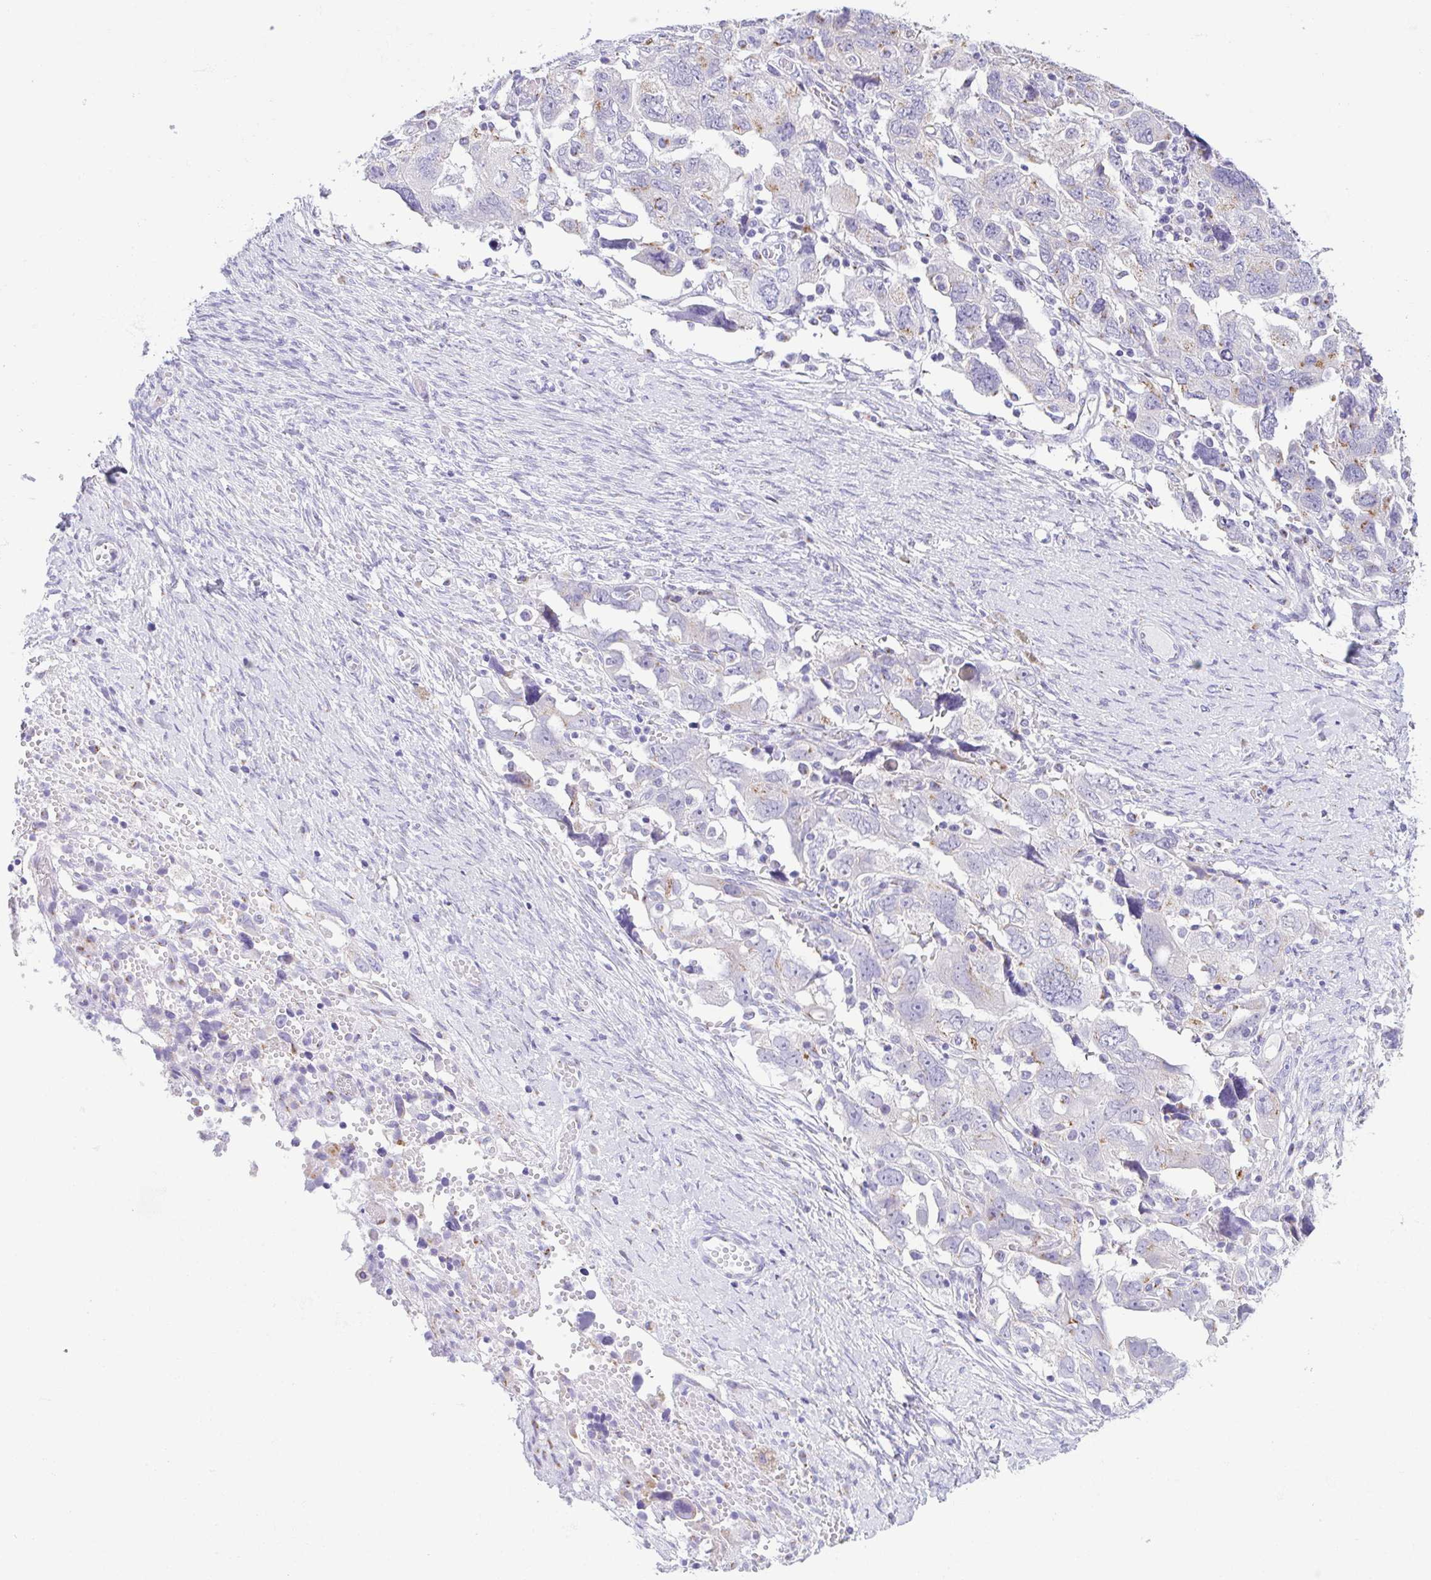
{"staining": {"intensity": "moderate", "quantity": "<25%", "location": "cytoplasmic/membranous"}, "tissue": "ovarian cancer", "cell_type": "Tumor cells", "image_type": "cancer", "snomed": [{"axis": "morphology", "description": "Carcinoma, NOS"}, {"axis": "morphology", "description": "Cystadenocarcinoma, serous, NOS"}, {"axis": "topography", "description": "Ovary"}], "caption": "IHC image of neoplastic tissue: human ovarian serous cystadenocarcinoma stained using immunohistochemistry demonstrates low levels of moderate protein expression localized specifically in the cytoplasmic/membranous of tumor cells, appearing as a cytoplasmic/membranous brown color.", "gene": "SULT1B1", "patient": {"sex": "female", "age": 69}}